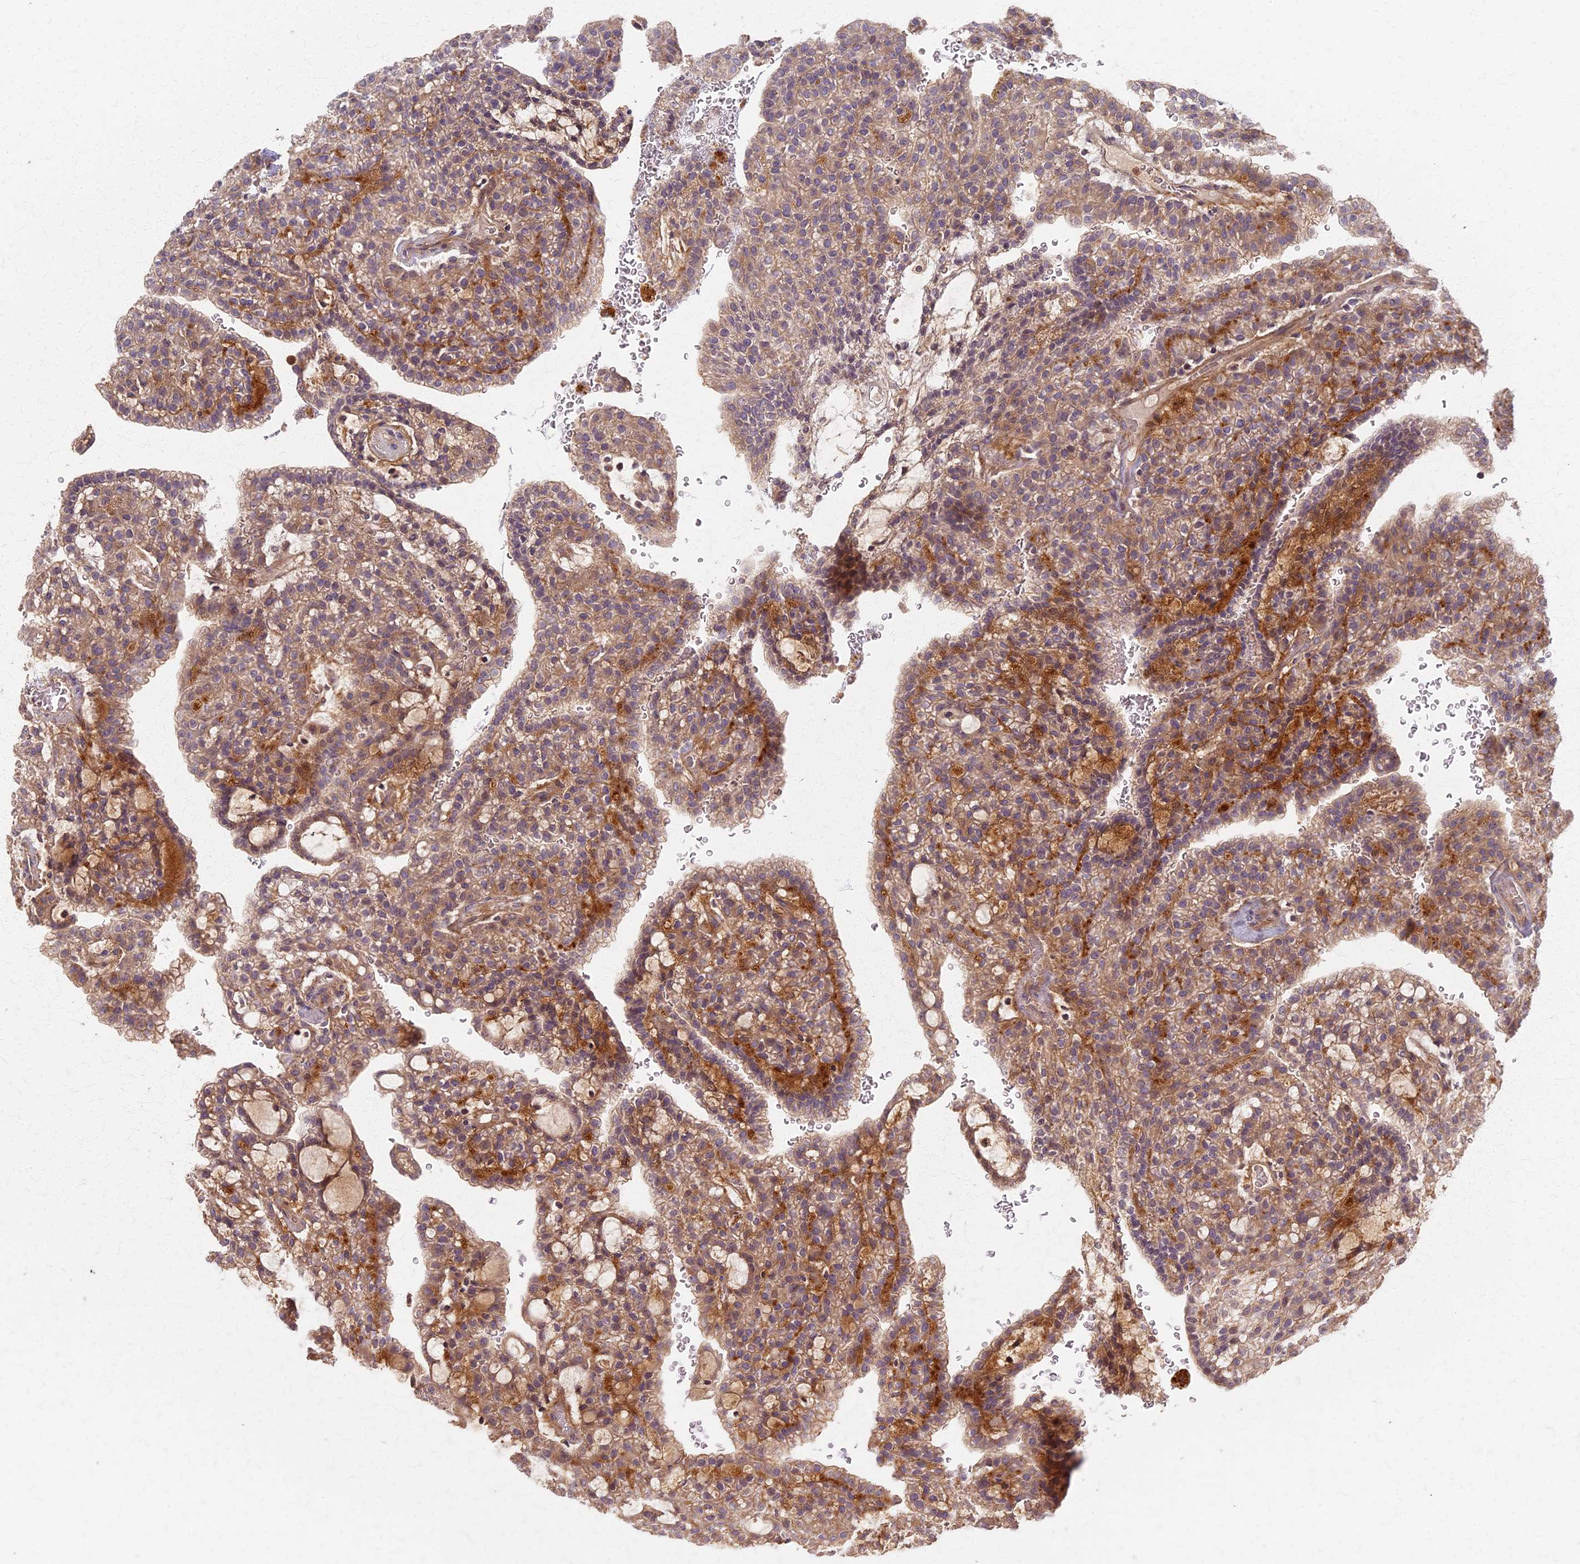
{"staining": {"intensity": "moderate", "quantity": "25%-75%", "location": "cytoplasmic/membranous"}, "tissue": "renal cancer", "cell_type": "Tumor cells", "image_type": "cancer", "snomed": [{"axis": "morphology", "description": "Adenocarcinoma, NOS"}, {"axis": "topography", "description": "Kidney"}], "caption": "Protein staining of renal cancer tissue exhibits moderate cytoplasmic/membranous expression in about 25%-75% of tumor cells. The staining was performed using DAB (3,3'-diaminobenzidine), with brown indicating positive protein expression. Nuclei are stained blue with hematoxylin.", "gene": "AP4E1", "patient": {"sex": "male", "age": 63}}